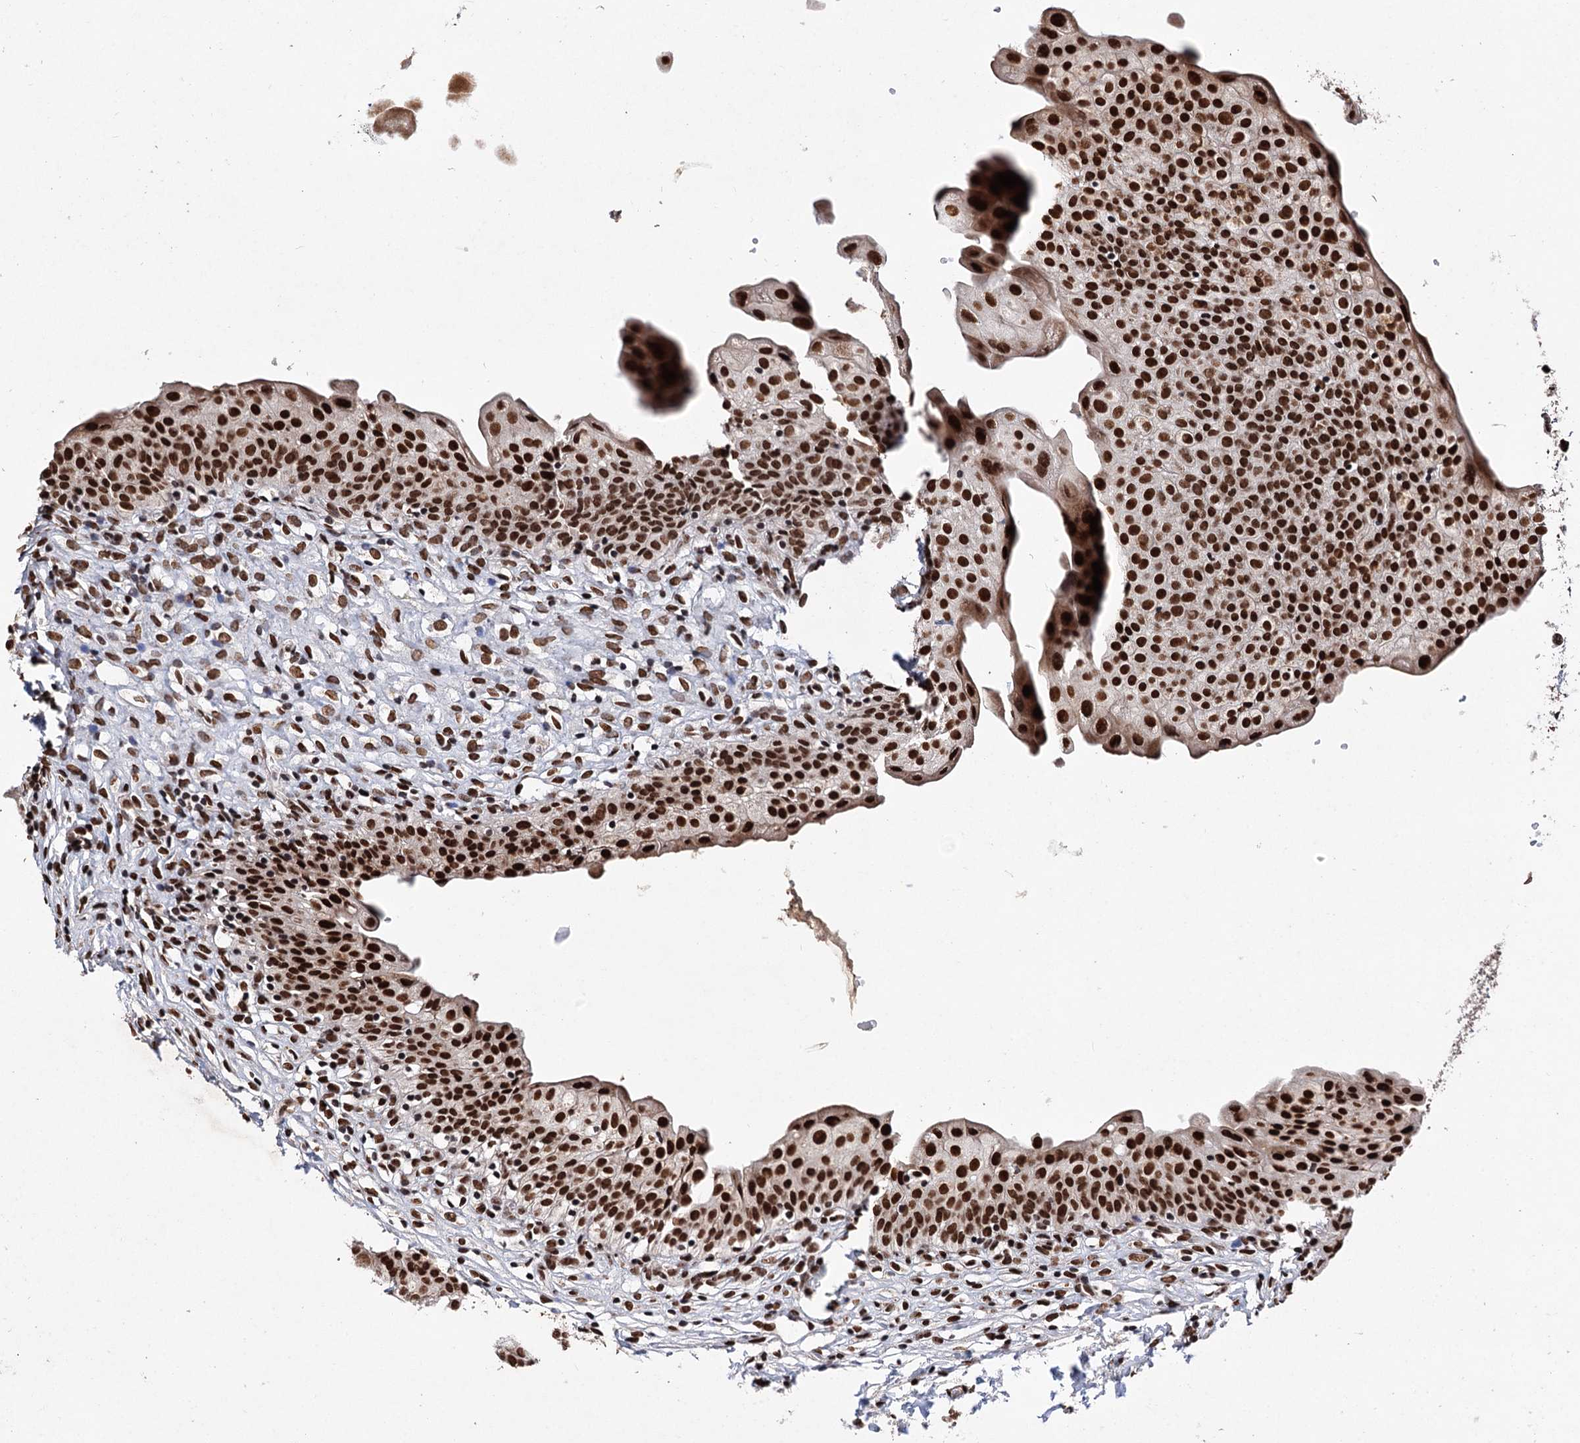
{"staining": {"intensity": "strong", "quantity": ">75%", "location": "nuclear"}, "tissue": "urinary bladder", "cell_type": "Urothelial cells", "image_type": "normal", "snomed": [{"axis": "morphology", "description": "Normal tissue, NOS"}, {"axis": "topography", "description": "Urinary bladder"}], "caption": "The immunohistochemical stain shows strong nuclear positivity in urothelial cells of normal urinary bladder. (Stains: DAB in brown, nuclei in blue, Microscopy: brightfield microscopy at high magnification).", "gene": "MATR3", "patient": {"sex": "male", "age": 55}}